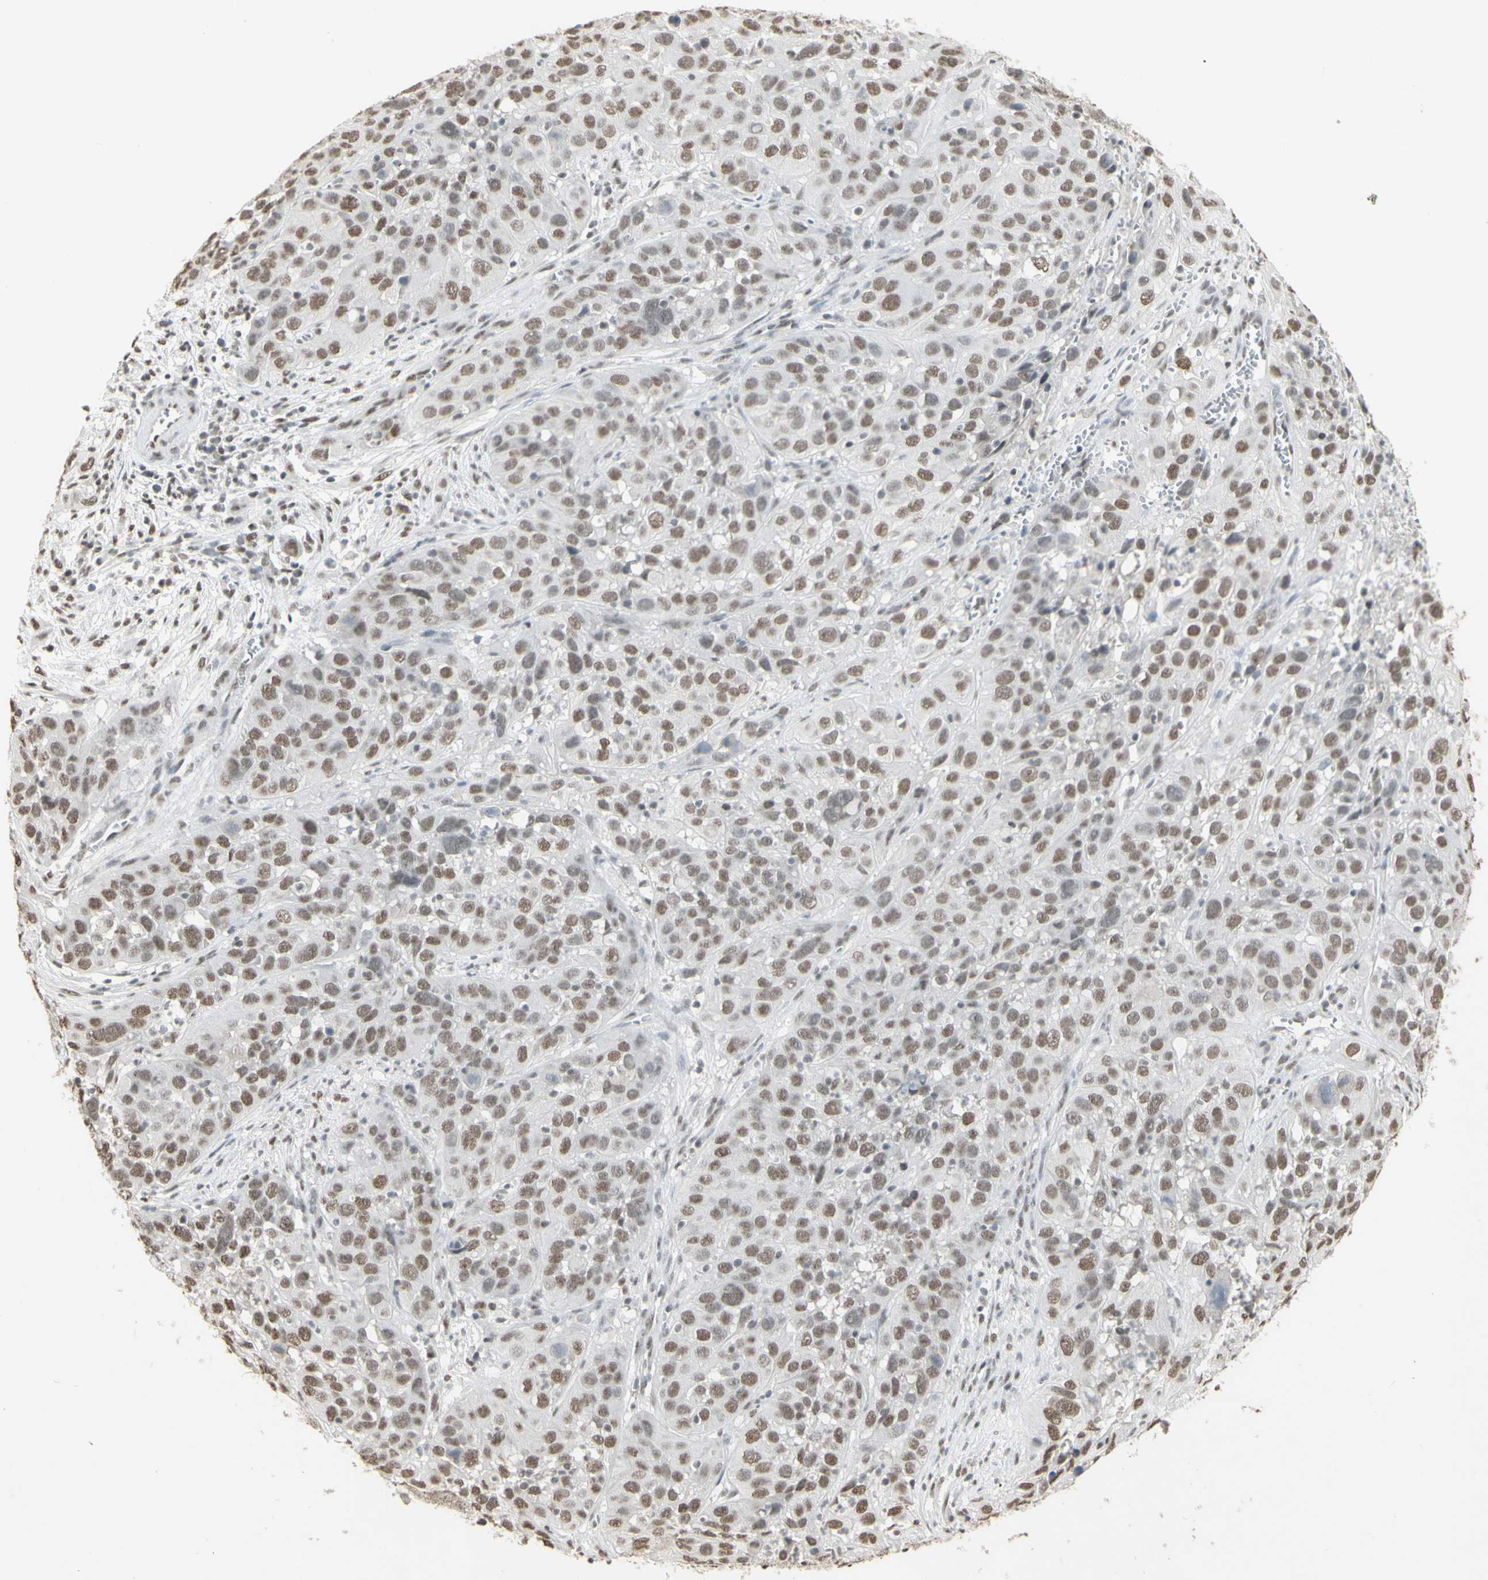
{"staining": {"intensity": "moderate", "quantity": ">75%", "location": "nuclear"}, "tissue": "cervical cancer", "cell_type": "Tumor cells", "image_type": "cancer", "snomed": [{"axis": "morphology", "description": "Squamous cell carcinoma, NOS"}, {"axis": "topography", "description": "Cervix"}], "caption": "Tumor cells show medium levels of moderate nuclear expression in approximately >75% of cells in cervical squamous cell carcinoma. The protein is shown in brown color, while the nuclei are stained blue.", "gene": "TRIM28", "patient": {"sex": "female", "age": 32}}